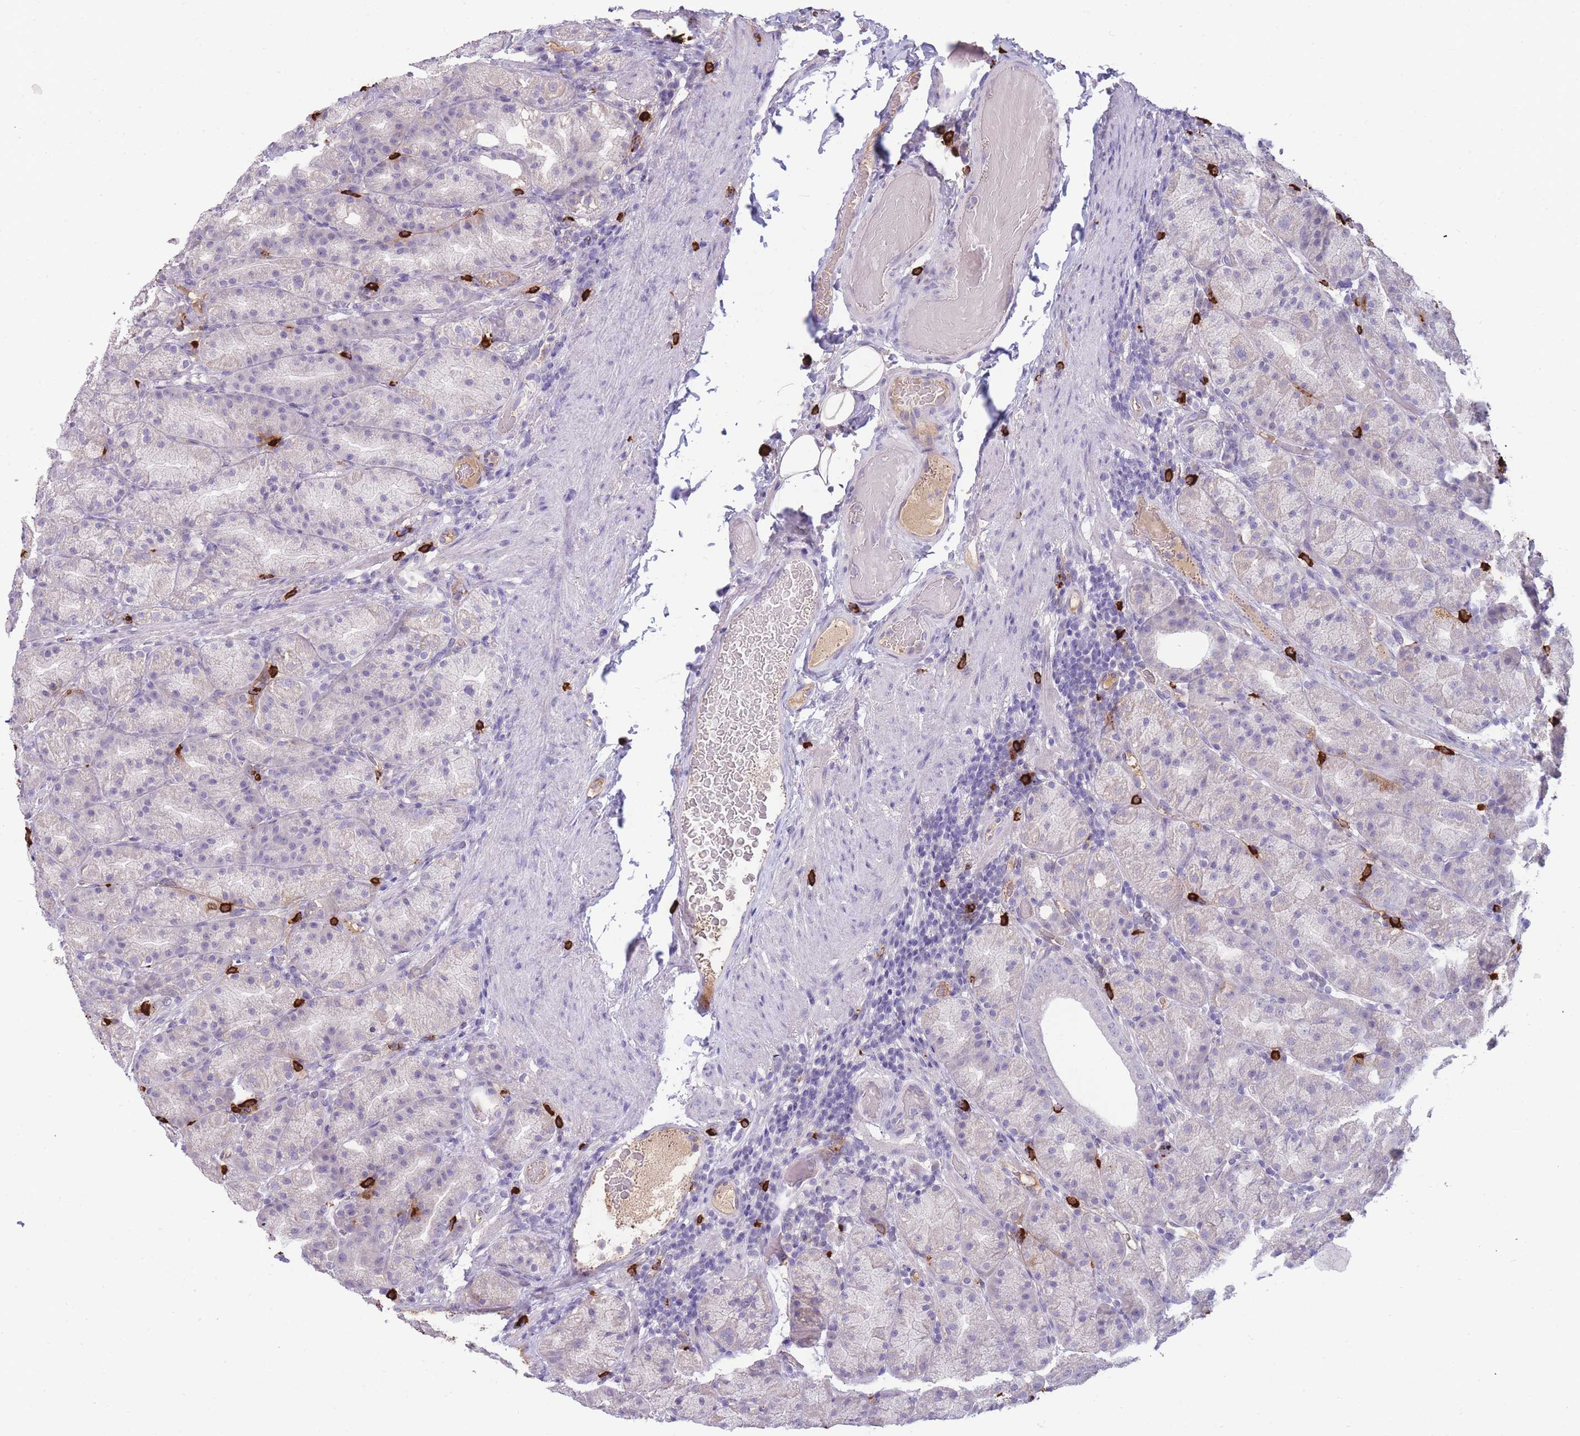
{"staining": {"intensity": "negative", "quantity": "none", "location": "none"}, "tissue": "stomach", "cell_type": "Glandular cells", "image_type": "normal", "snomed": [{"axis": "morphology", "description": "Normal tissue, NOS"}, {"axis": "topography", "description": "Stomach, upper"}, {"axis": "topography", "description": "Stomach"}], "caption": "A high-resolution histopathology image shows immunohistochemistry (IHC) staining of unremarkable stomach, which demonstrates no significant positivity in glandular cells. (DAB IHC visualized using brightfield microscopy, high magnification).", "gene": "TPSD1", "patient": {"sex": "male", "age": 68}}